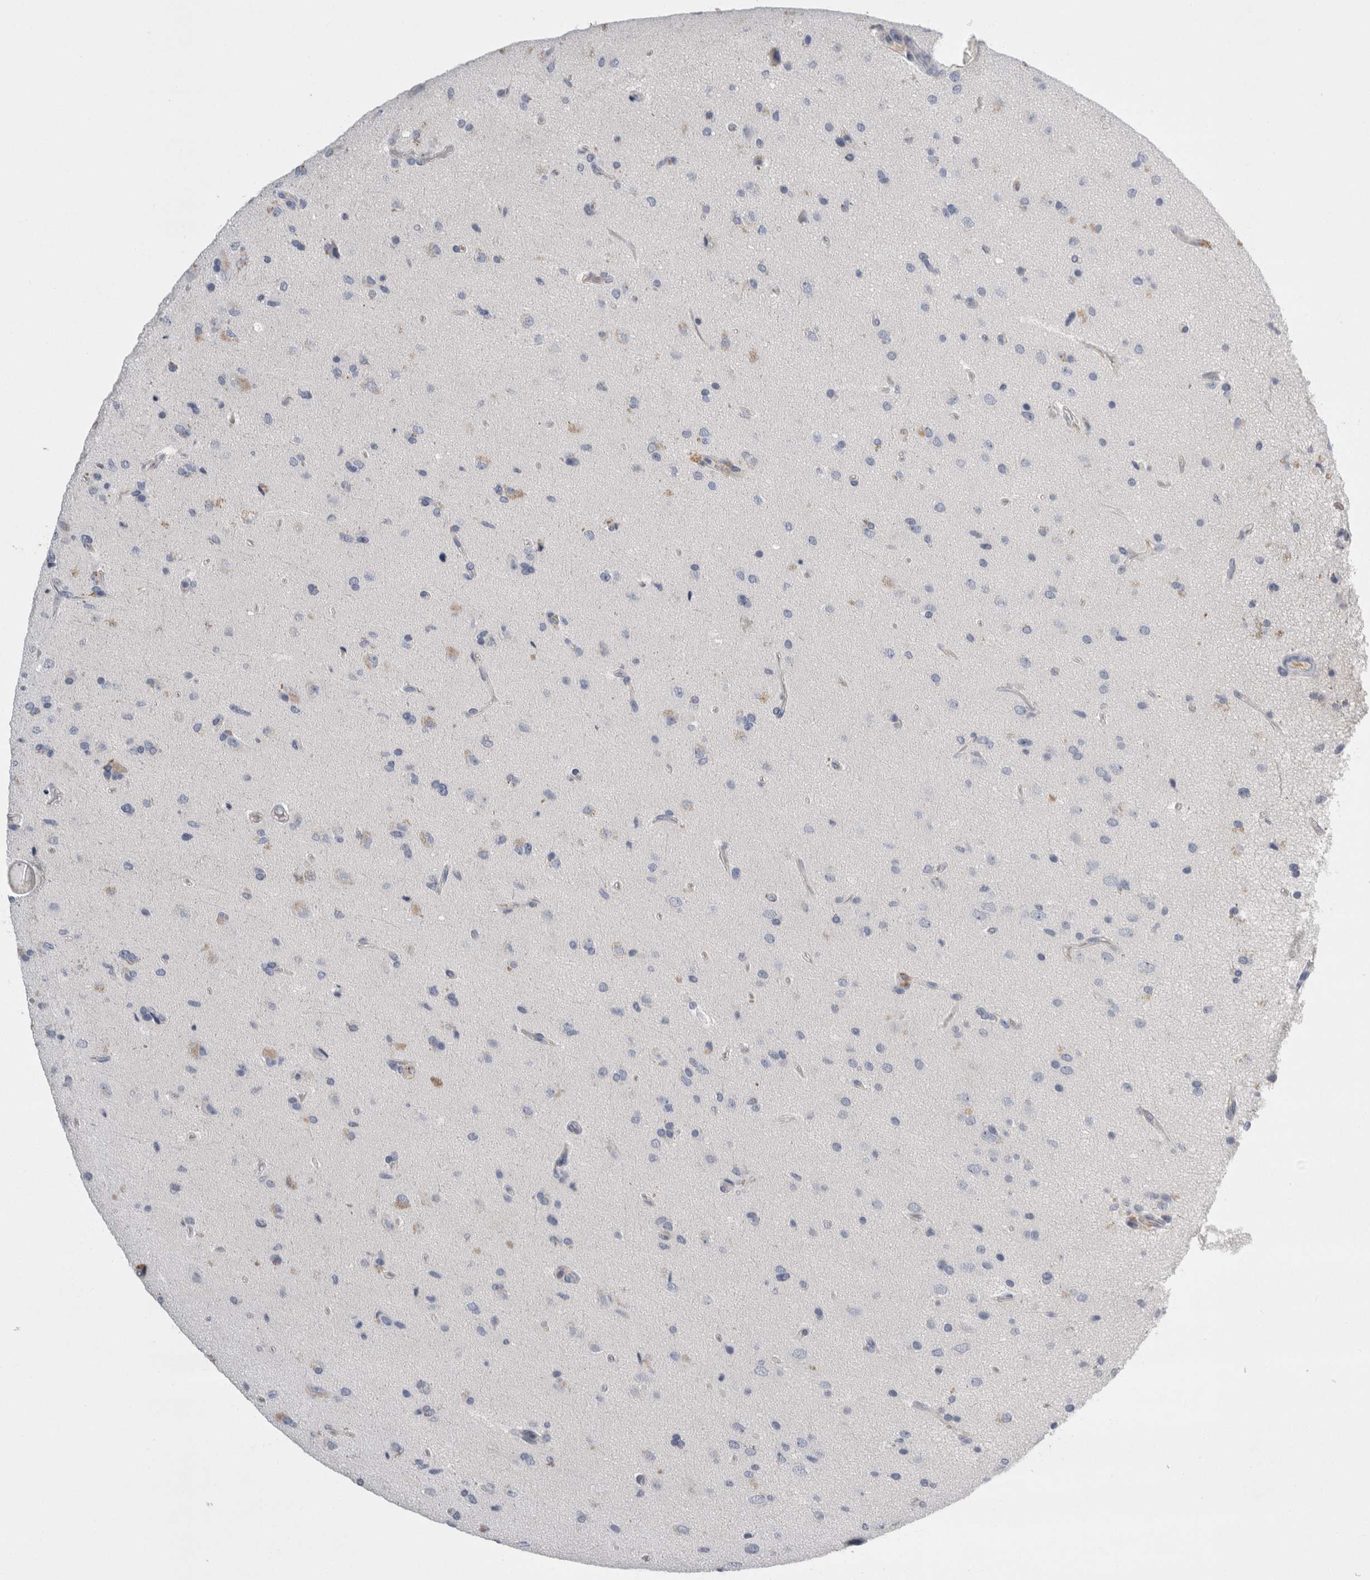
{"staining": {"intensity": "negative", "quantity": "none", "location": "none"}, "tissue": "glioma", "cell_type": "Tumor cells", "image_type": "cancer", "snomed": [{"axis": "morphology", "description": "Glioma, malignant, High grade"}, {"axis": "topography", "description": "Brain"}], "caption": "Tumor cells show no significant positivity in malignant glioma (high-grade).", "gene": "REG1A", "patient": {"sex": "male", "age": 72}}